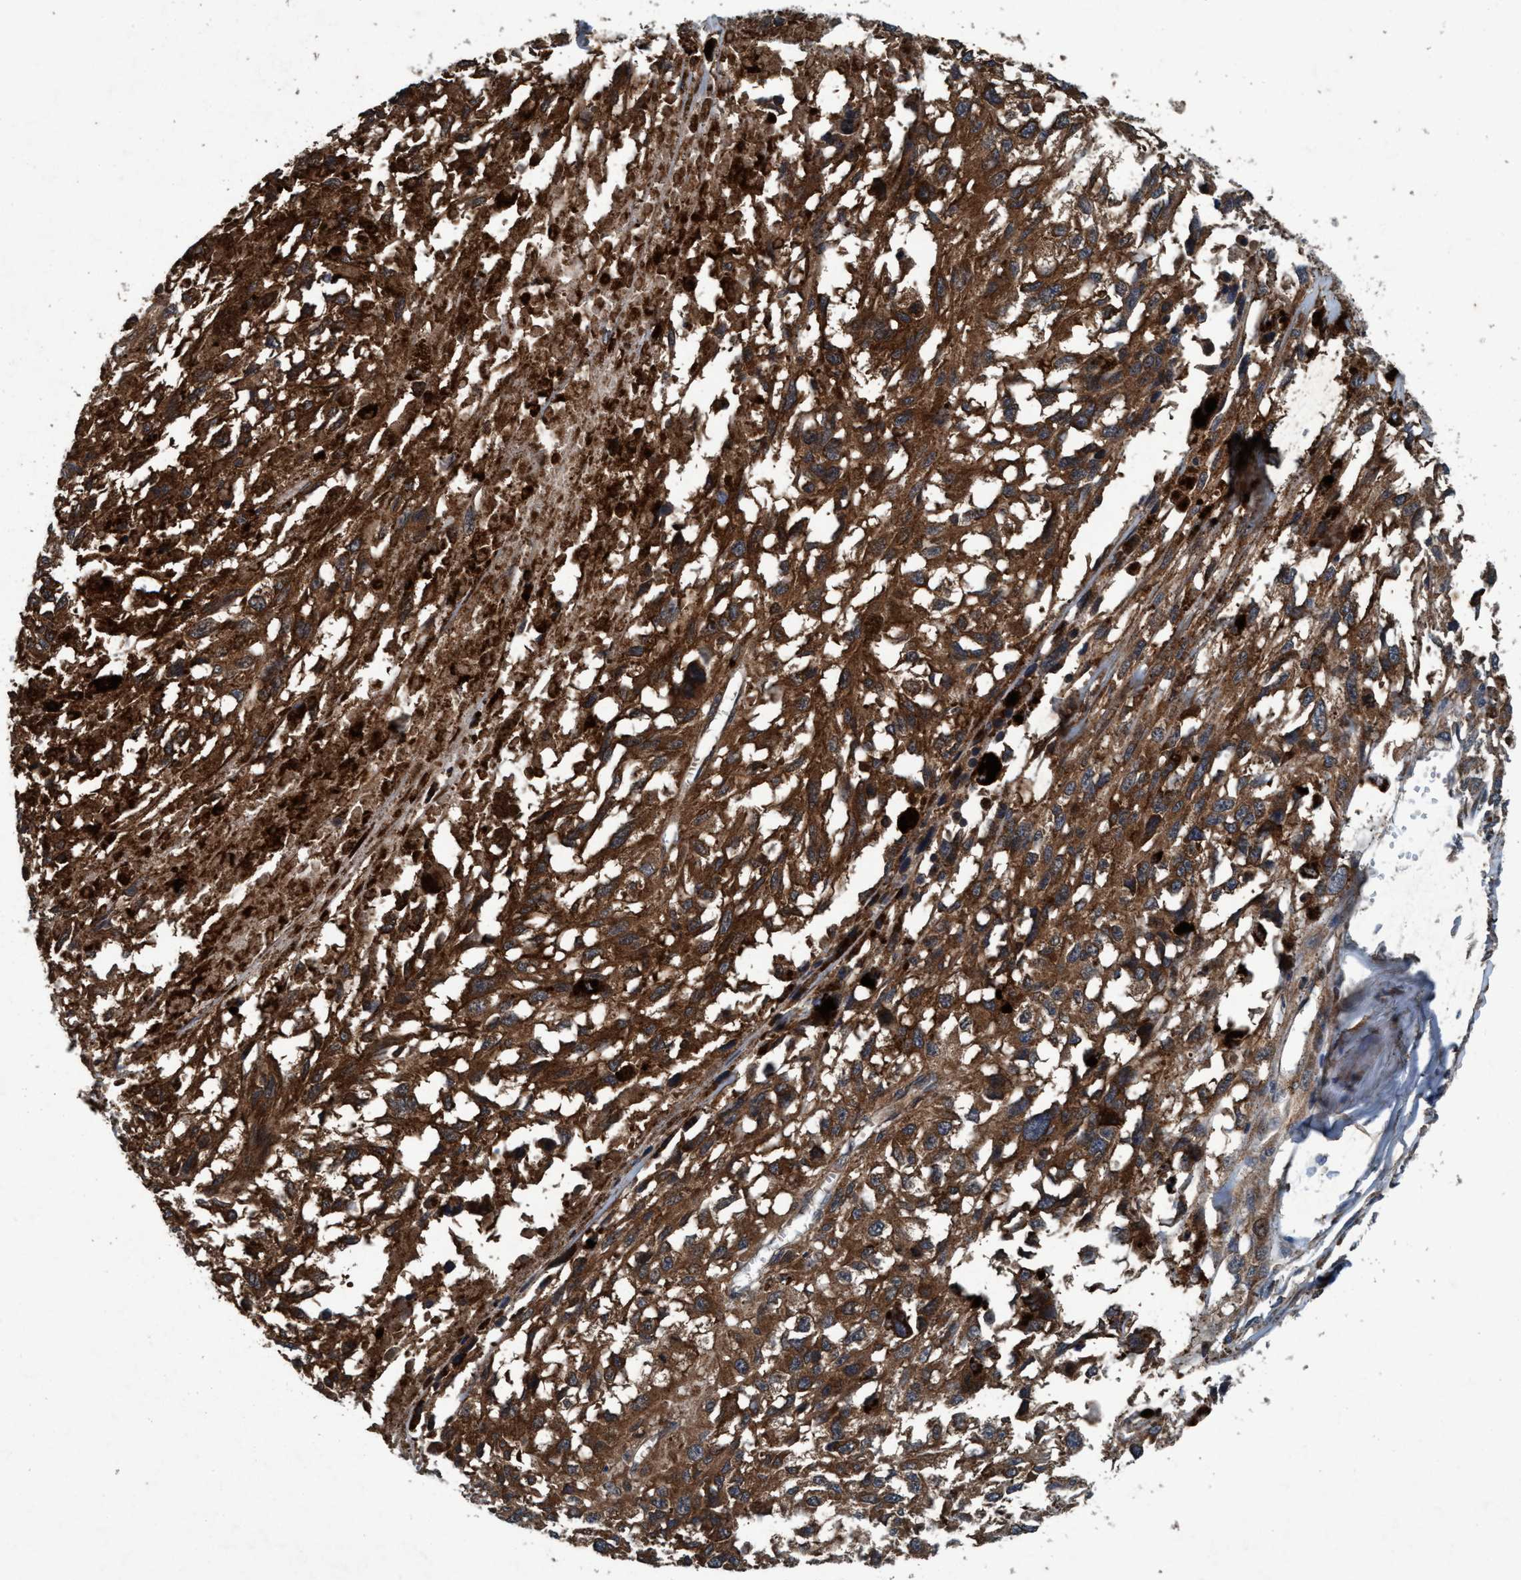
{"staining": {"intensity": "moderate", "quantity": ">75%", "location": "cytoplasmic/membranous"}, "tissue": "melanoma", "cell_type": "Tumor cells", "image_type": "cancer", "snomed": [{"axis": "morphology", "description": "Malignant melanoma, Metastatic site"}, {"axis": "topography", "description": "Lymph node"}], "caption": "The histopathology image shows staining of melanoma, revealing moderate cytoplasmic/membranous protein expression (brown color) within tumor cells.", "gene": "AKT1S1", "patient": {"sex": "male", "age": 59}}